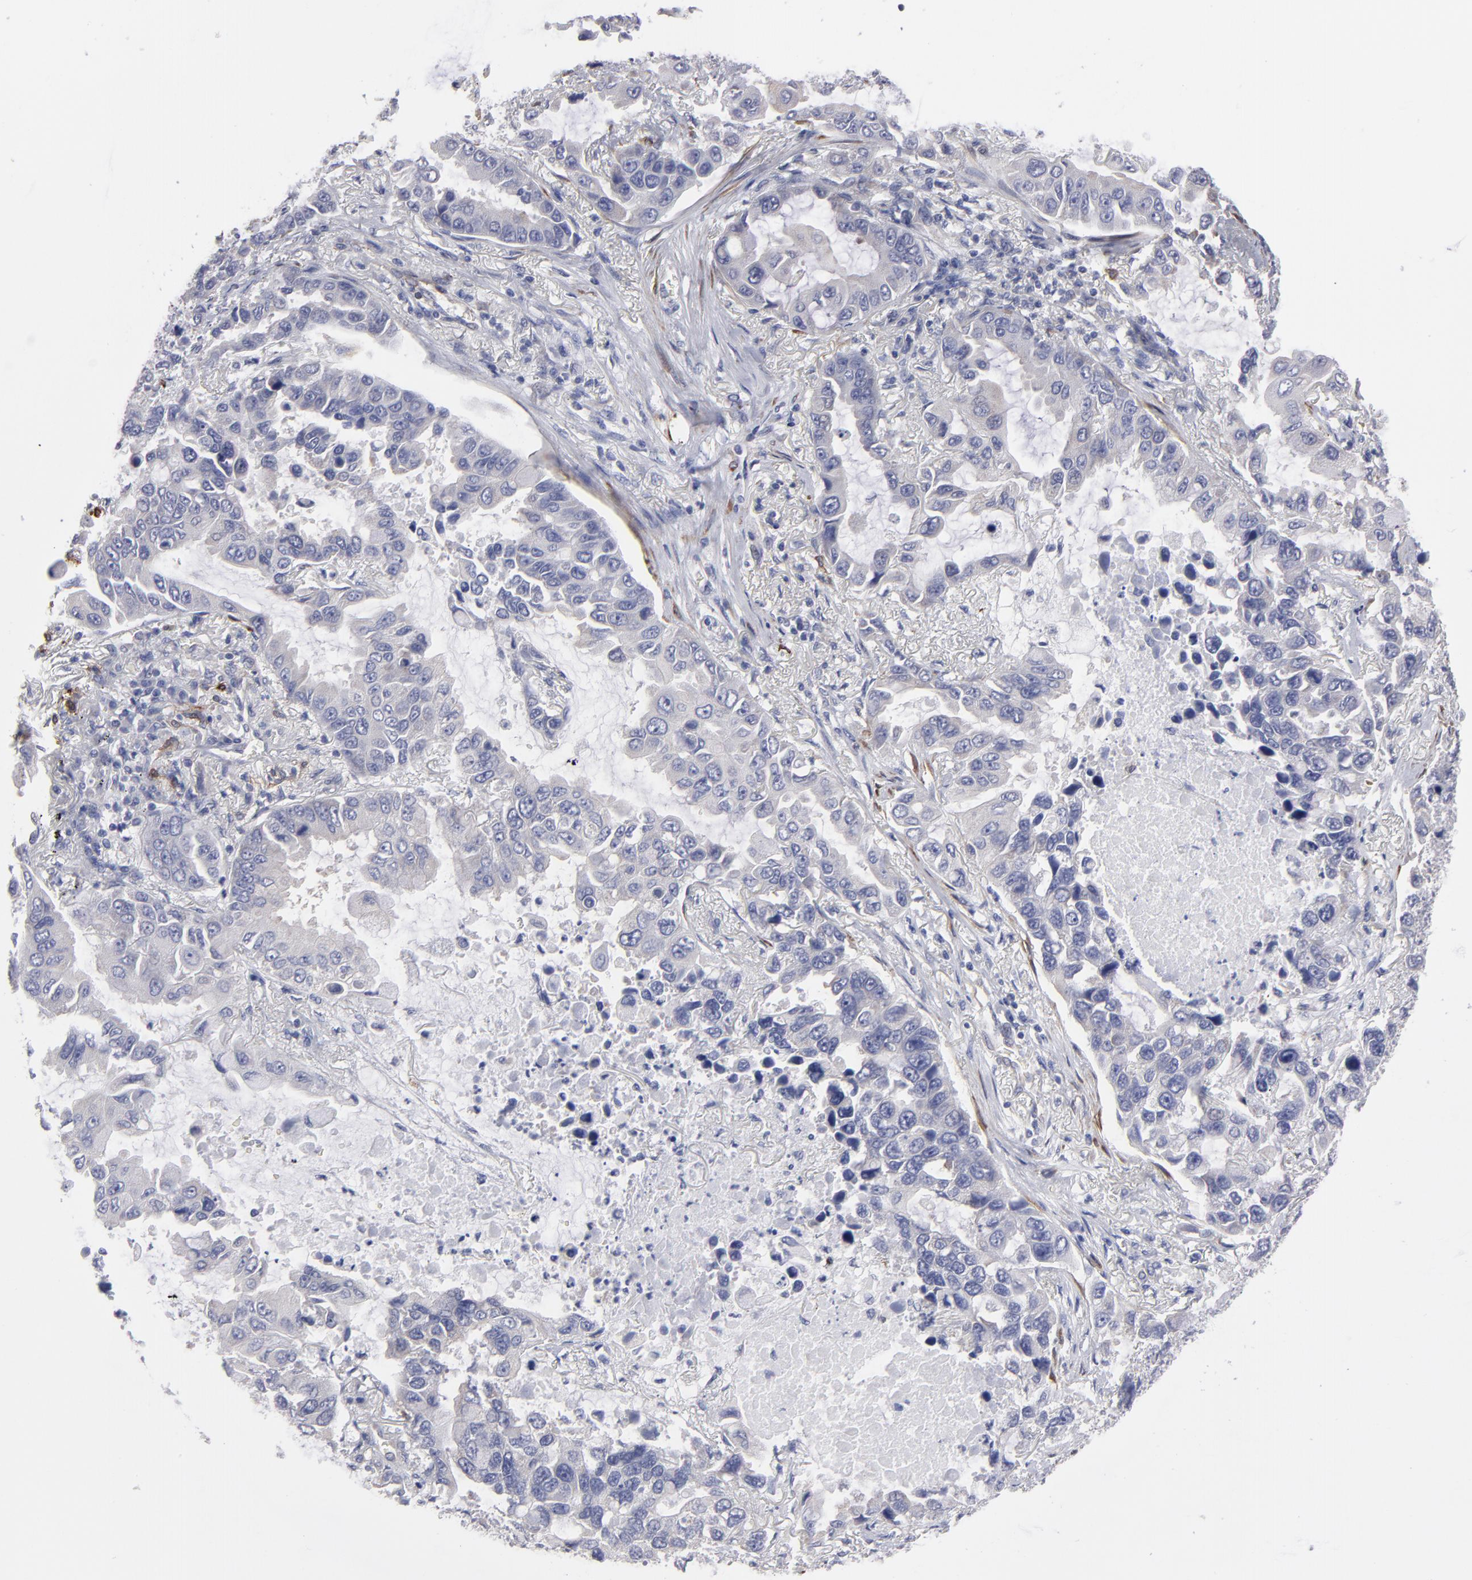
{"staining": {"intensity": "weak", "quantity": "<25%", "location": "cytoplasmic/membranous"}, "tissue": "lung cancer", "cell_type": "Tumor cells", "image_type": "cancer", "snomed": [{"axis": "morphology", "description": "Adenocarcinoma, NOS"}, {"axis": "topography", "description": "Lung"}], "caption": "This is an immunohistochemistry micrograph of human lung adenocarcinoma. There is no expression in tumor cells.", "gene": "SLMAP", "patient": {"sex": "male", "age": 64}}